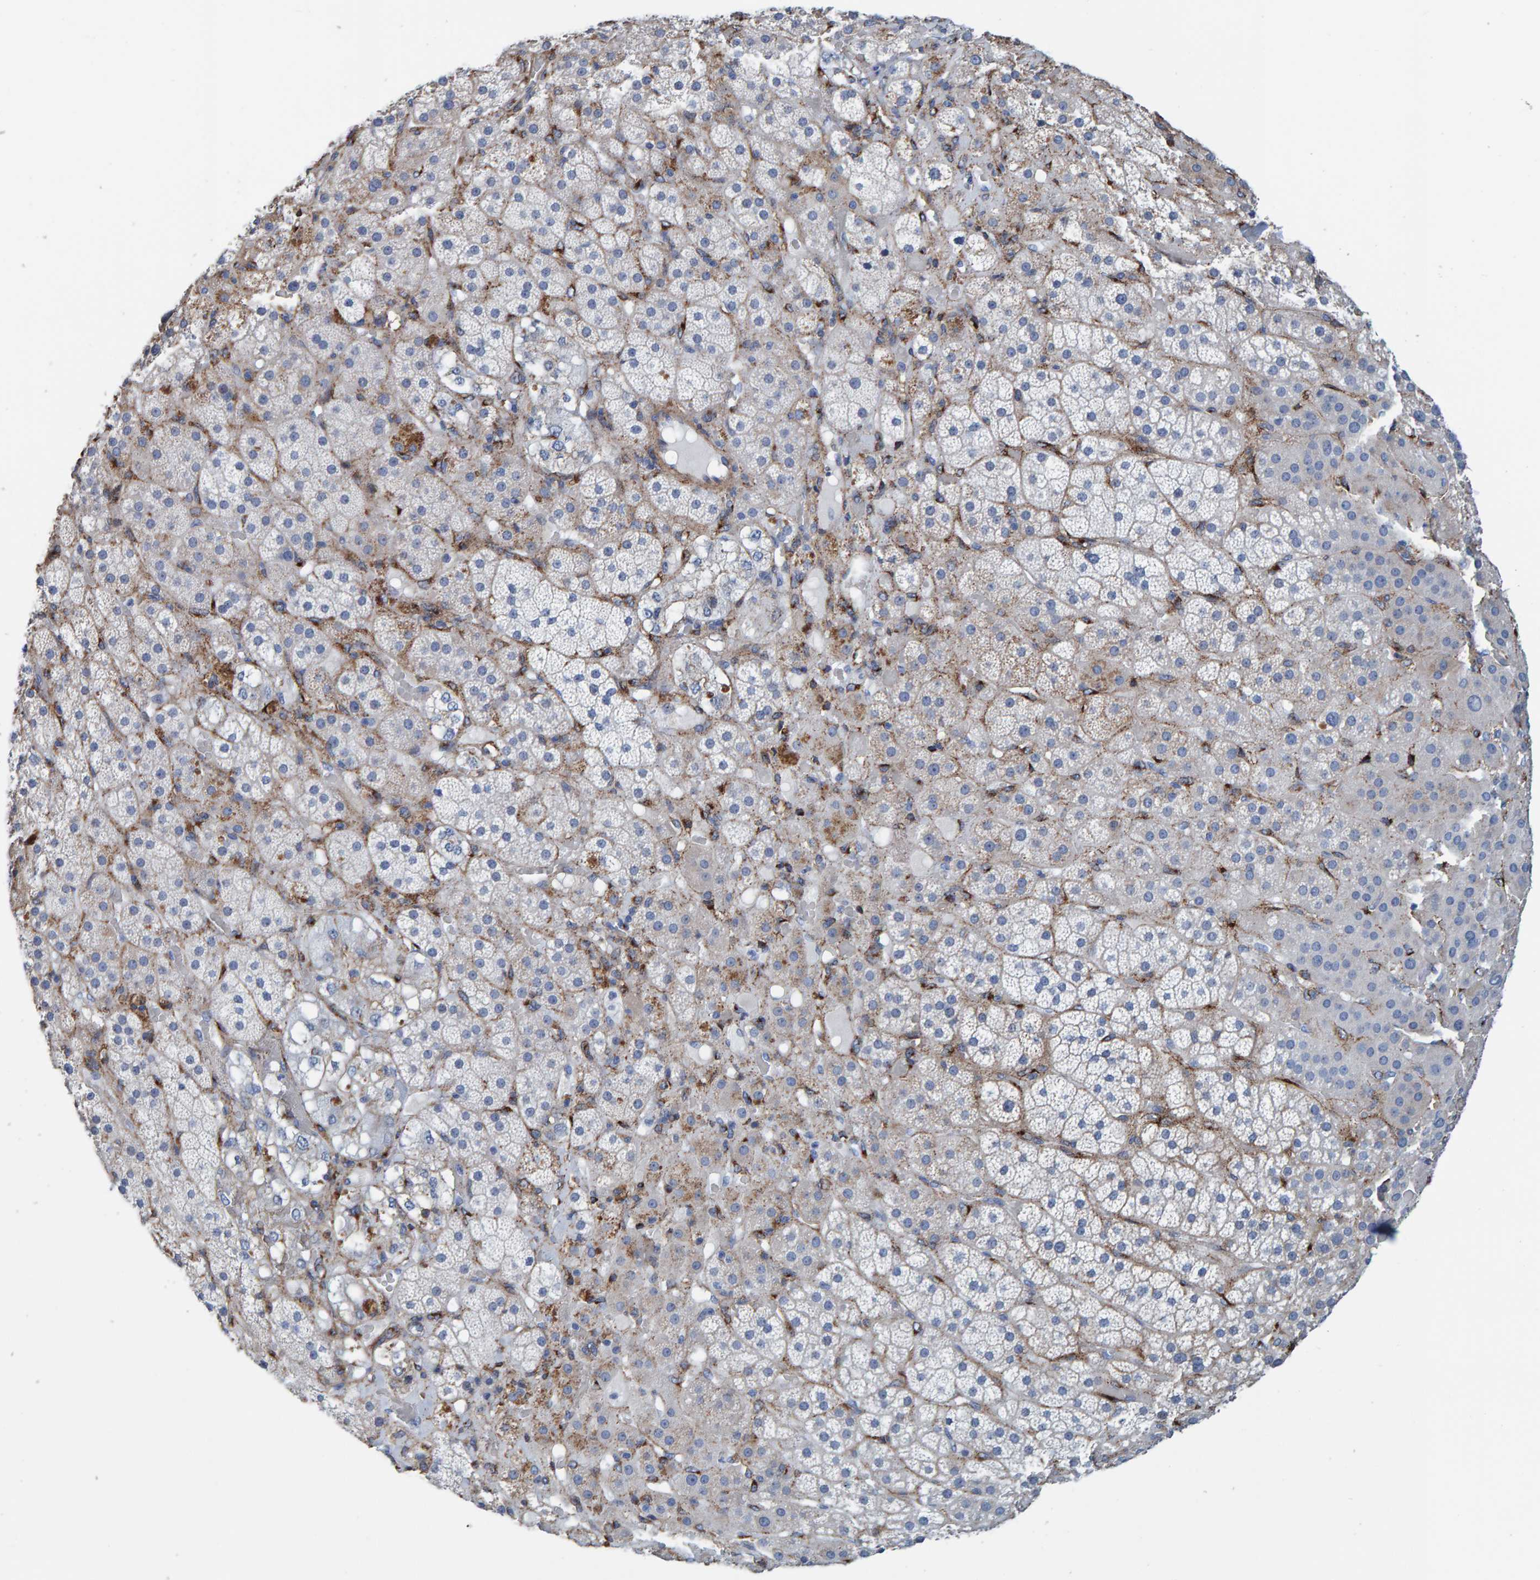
{"staining": {"intensity": "negative", "quantity": "none", "location": "none"}, "tissue": "adrenal gland", "cell_type": "Glandular cells", "image_type": "normal", "snomed": [{"axis": "morphology", "description": "Normal tissue, NOS"}, {"axis": "topography", "description": "Adrenal gland"}], "caption": "Glandular cells are negative for protein expression in normal human adrenal gland. (DAB IHC with hematoxylin counter stain).", "gene": "LRP1", "patient": {"sex": "male", "age": 57}}